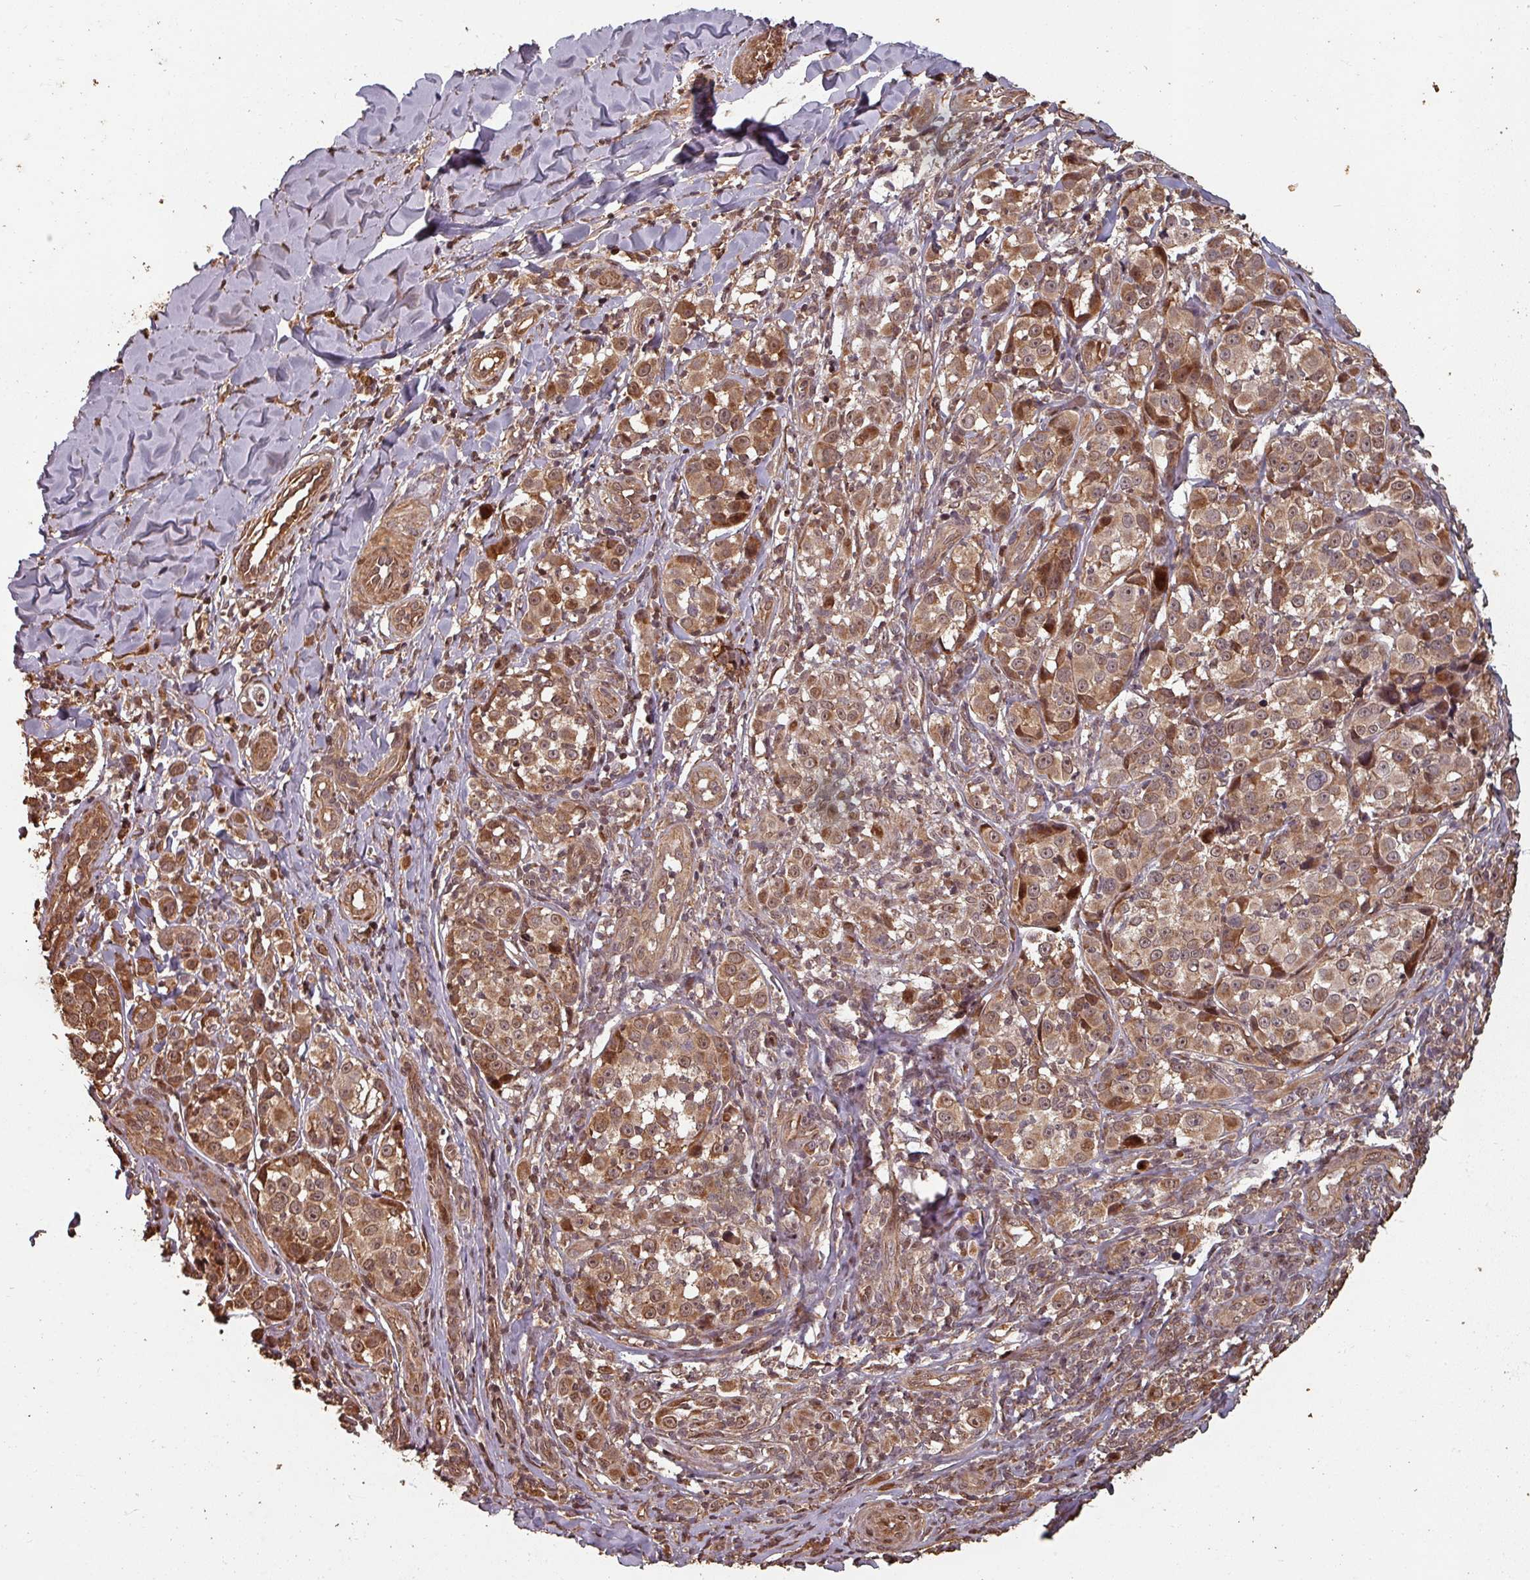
{"staining": {"intensity": "moderate", "quantity": ">75%", "location": "cytoplasmic/membranous,nuclear"}, "tissue": "melanoma", "cell_type": "Tumor cells", "image_type": "cancer", "snomed": [{"axis": "morphology", "description": "Malignant melanoma, NOS"}, {"axis": "topography", "description": "Skin"}], "caption": "Immunohistochemistry image of neoplastic tissue: human melanoma stained using immunohistochemistry exhibits medium levels of moderate protein expression localized specifically in the cytoplasmic/membranous and nuclear of tumor cells, appearing as a cytoplasmic/membranous and nuclear brown color.", "gene": "EID1", "patient": {"sex": "female", "age": 35}}